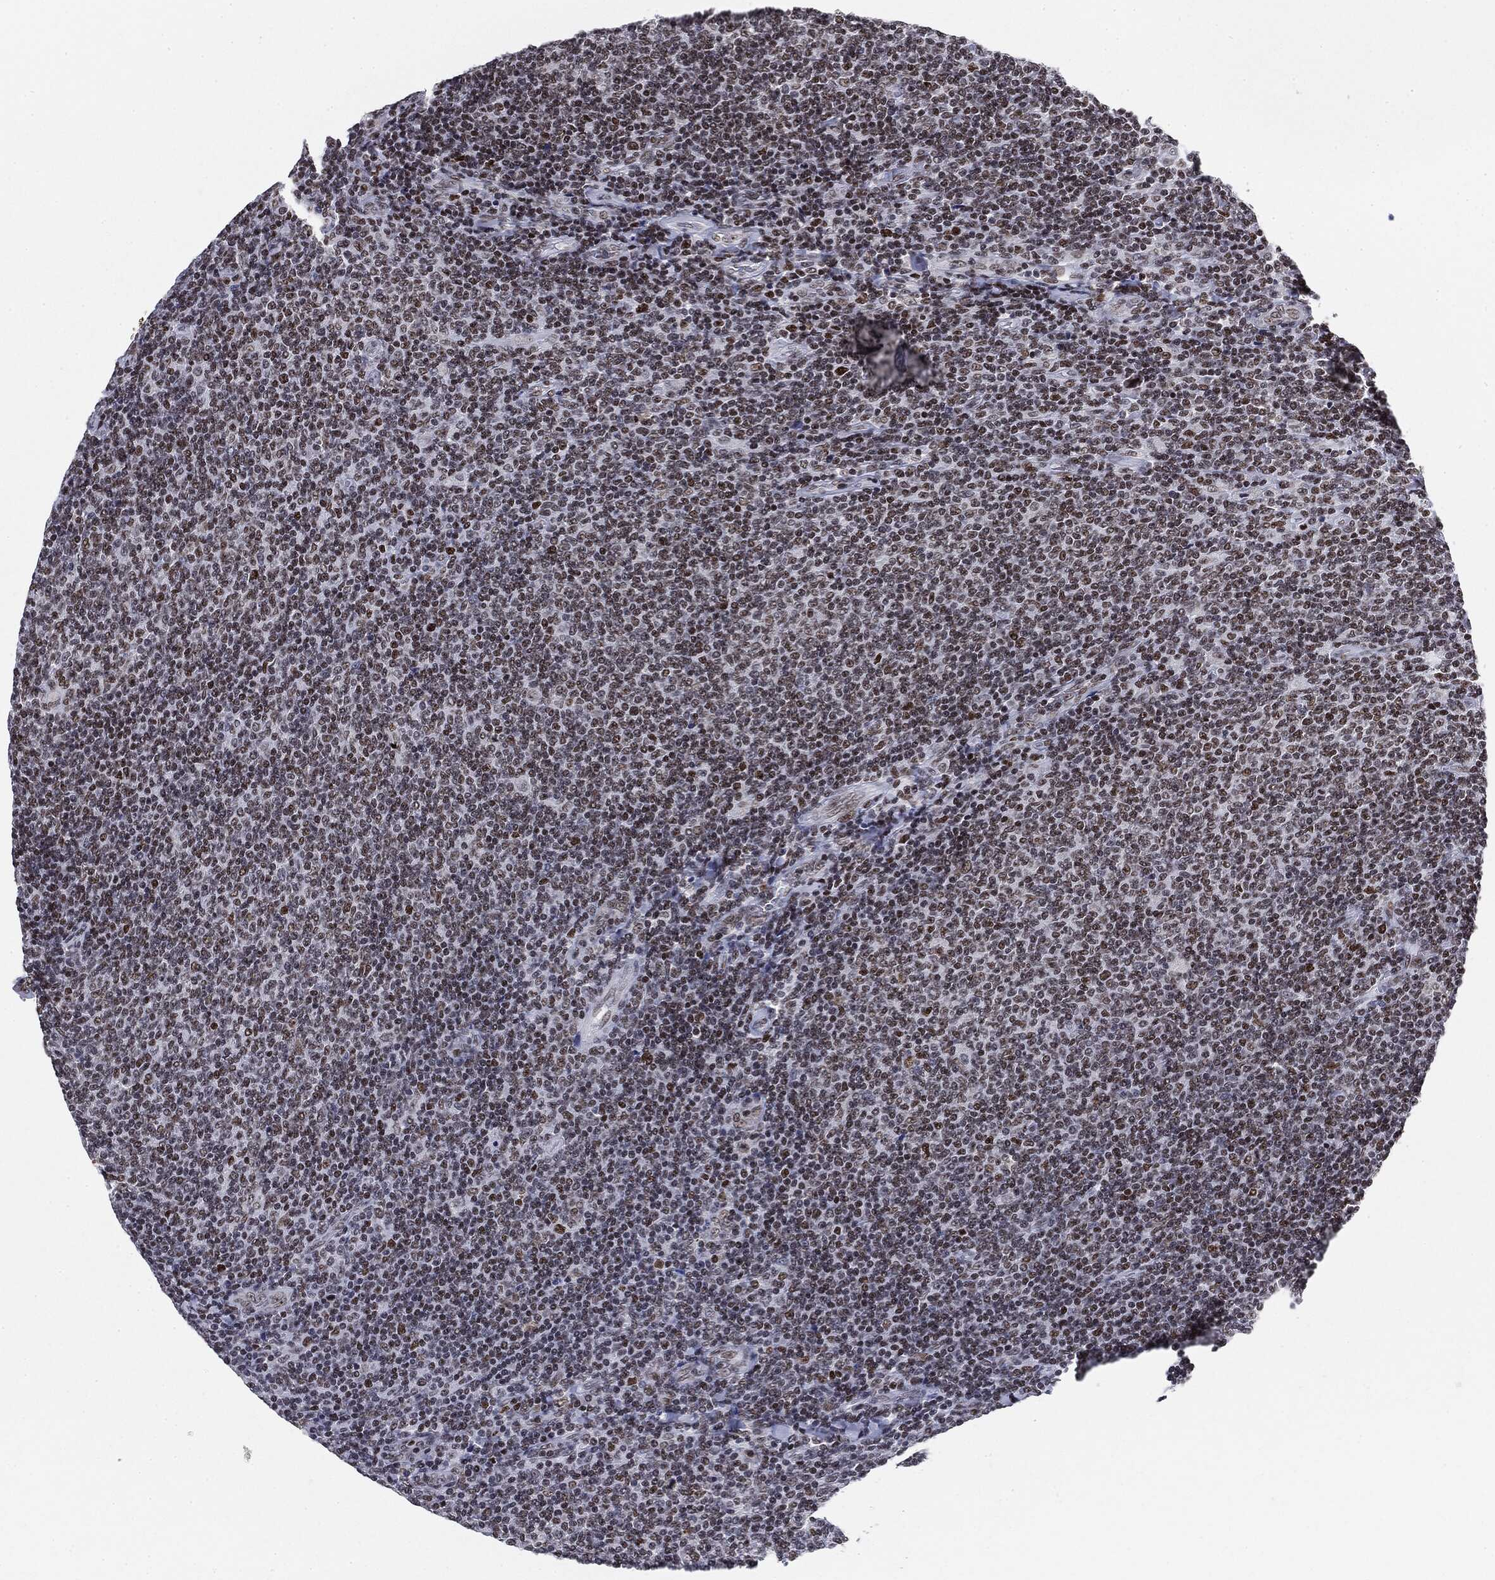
{"staining": {"intensity": "moderate", "quantity": "25%-75%", "location": "nuclear"}, "tissue": "lymphoma", "cell_type": "Tumor cells", "image_type": "cancer", "snomed": [{"axis": "morphology", "description": "Malignant lymphoma, non-Hodgkin's type, Low grade"}, {"axis": "topography", "description": "Lymph node"}], "caption": "Lymphoma stained with a protein marker displays moderate staining in tumor cells.", "gene": "MDC1", "patient": {"sex": "male", "age": 52}}